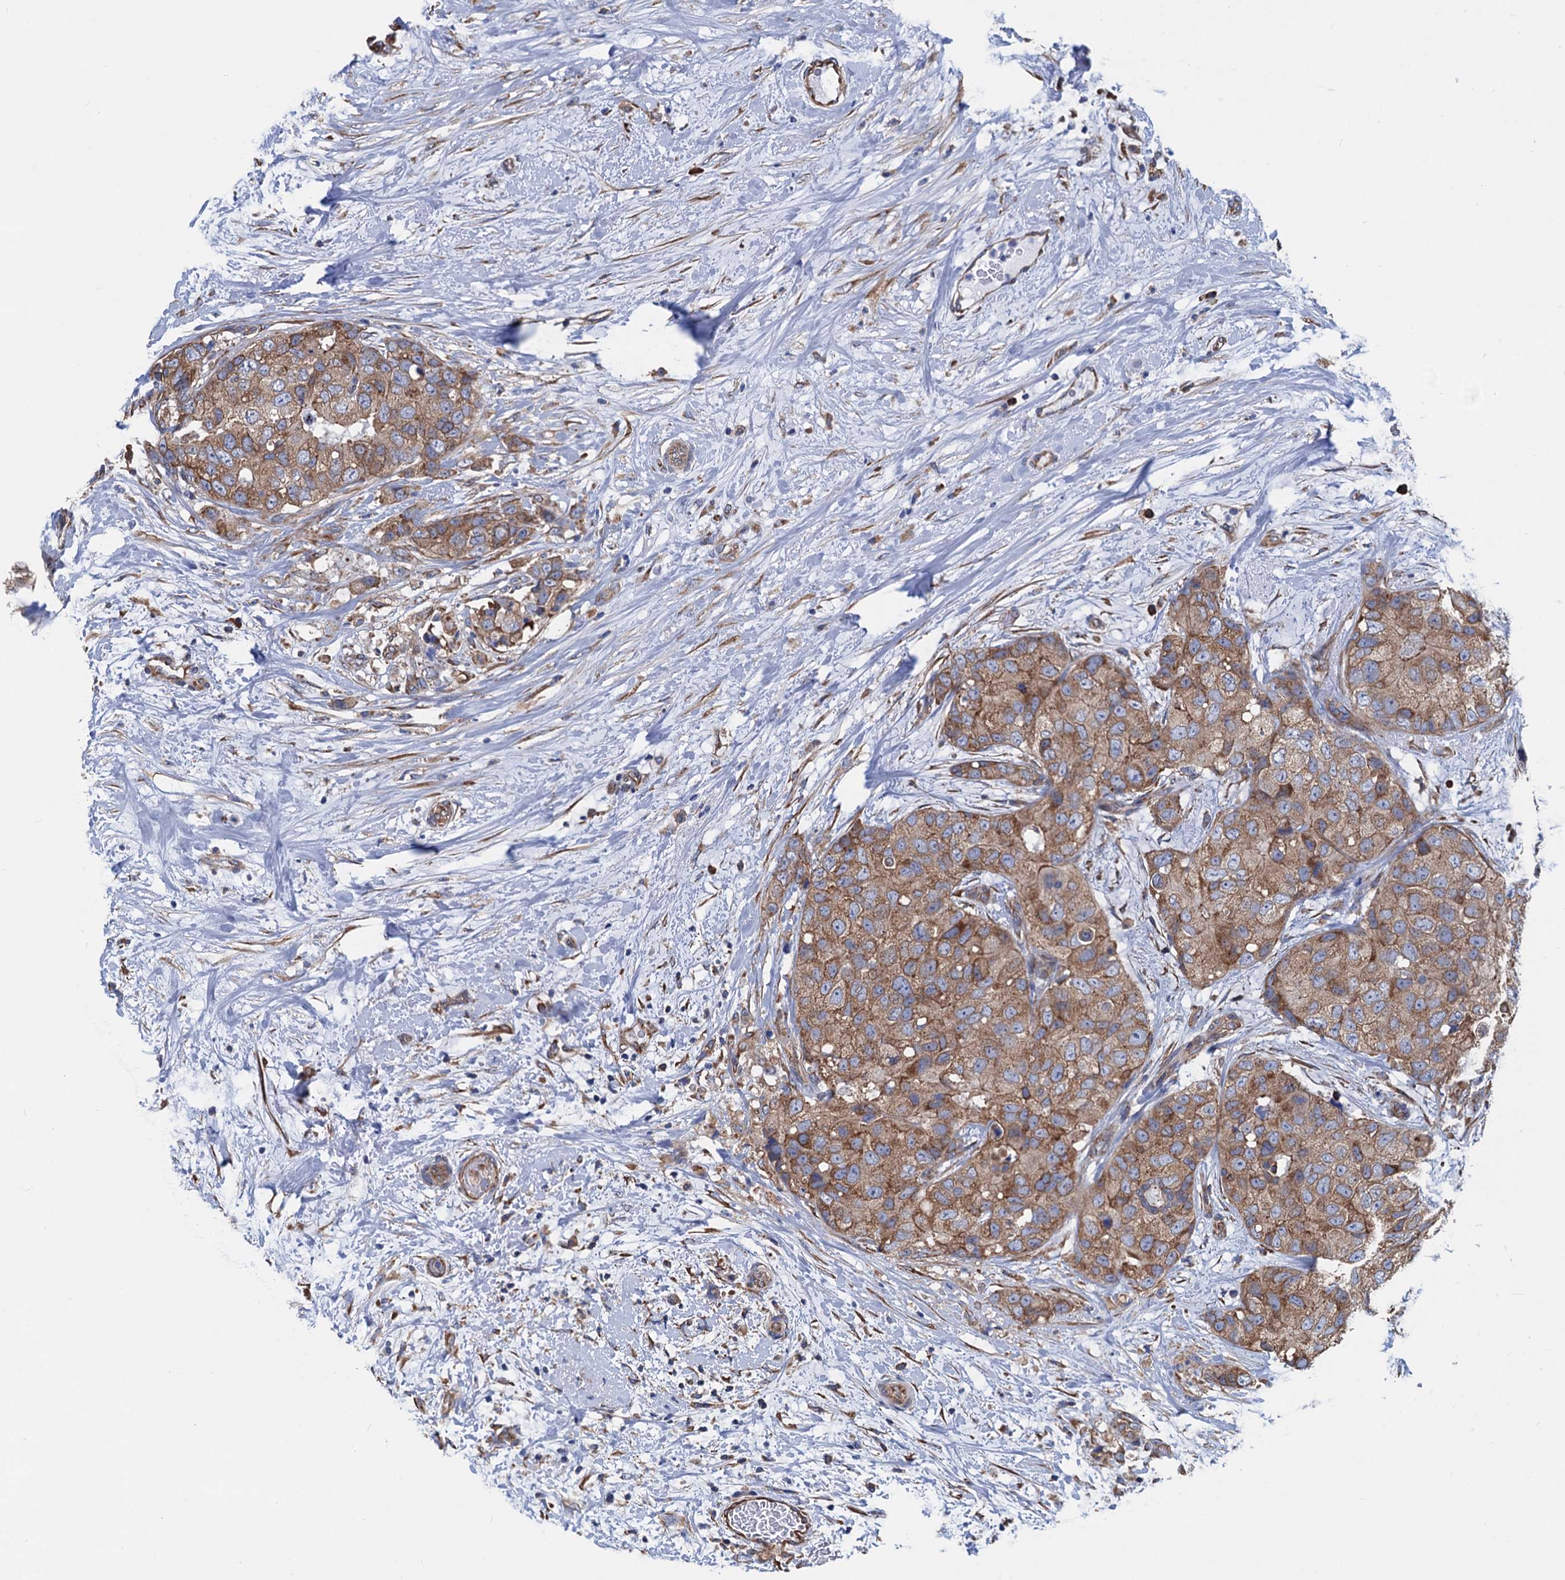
{"staining": {"intensity": "moderate", "quantity": ">75%", "location": "cytoplasmic/membranous"}, "tissue": "breast cancer", "cell_type": "Tumor cells", "image_type": "cancer", "snomed": [{"axis": "morphology", "description": "Duct carcinoma"}, {"axis": "topography", "description": "Breast"}], "caption": "DAB immunohistochemical staining of human breast cancer (intraductal carcinoma) displays moderate cytoplasmic/membranous protein expression in approximately >75% of tumor cells.", "gene": "SLC12A7", "patient": {"sex": "female", "age": 62}}